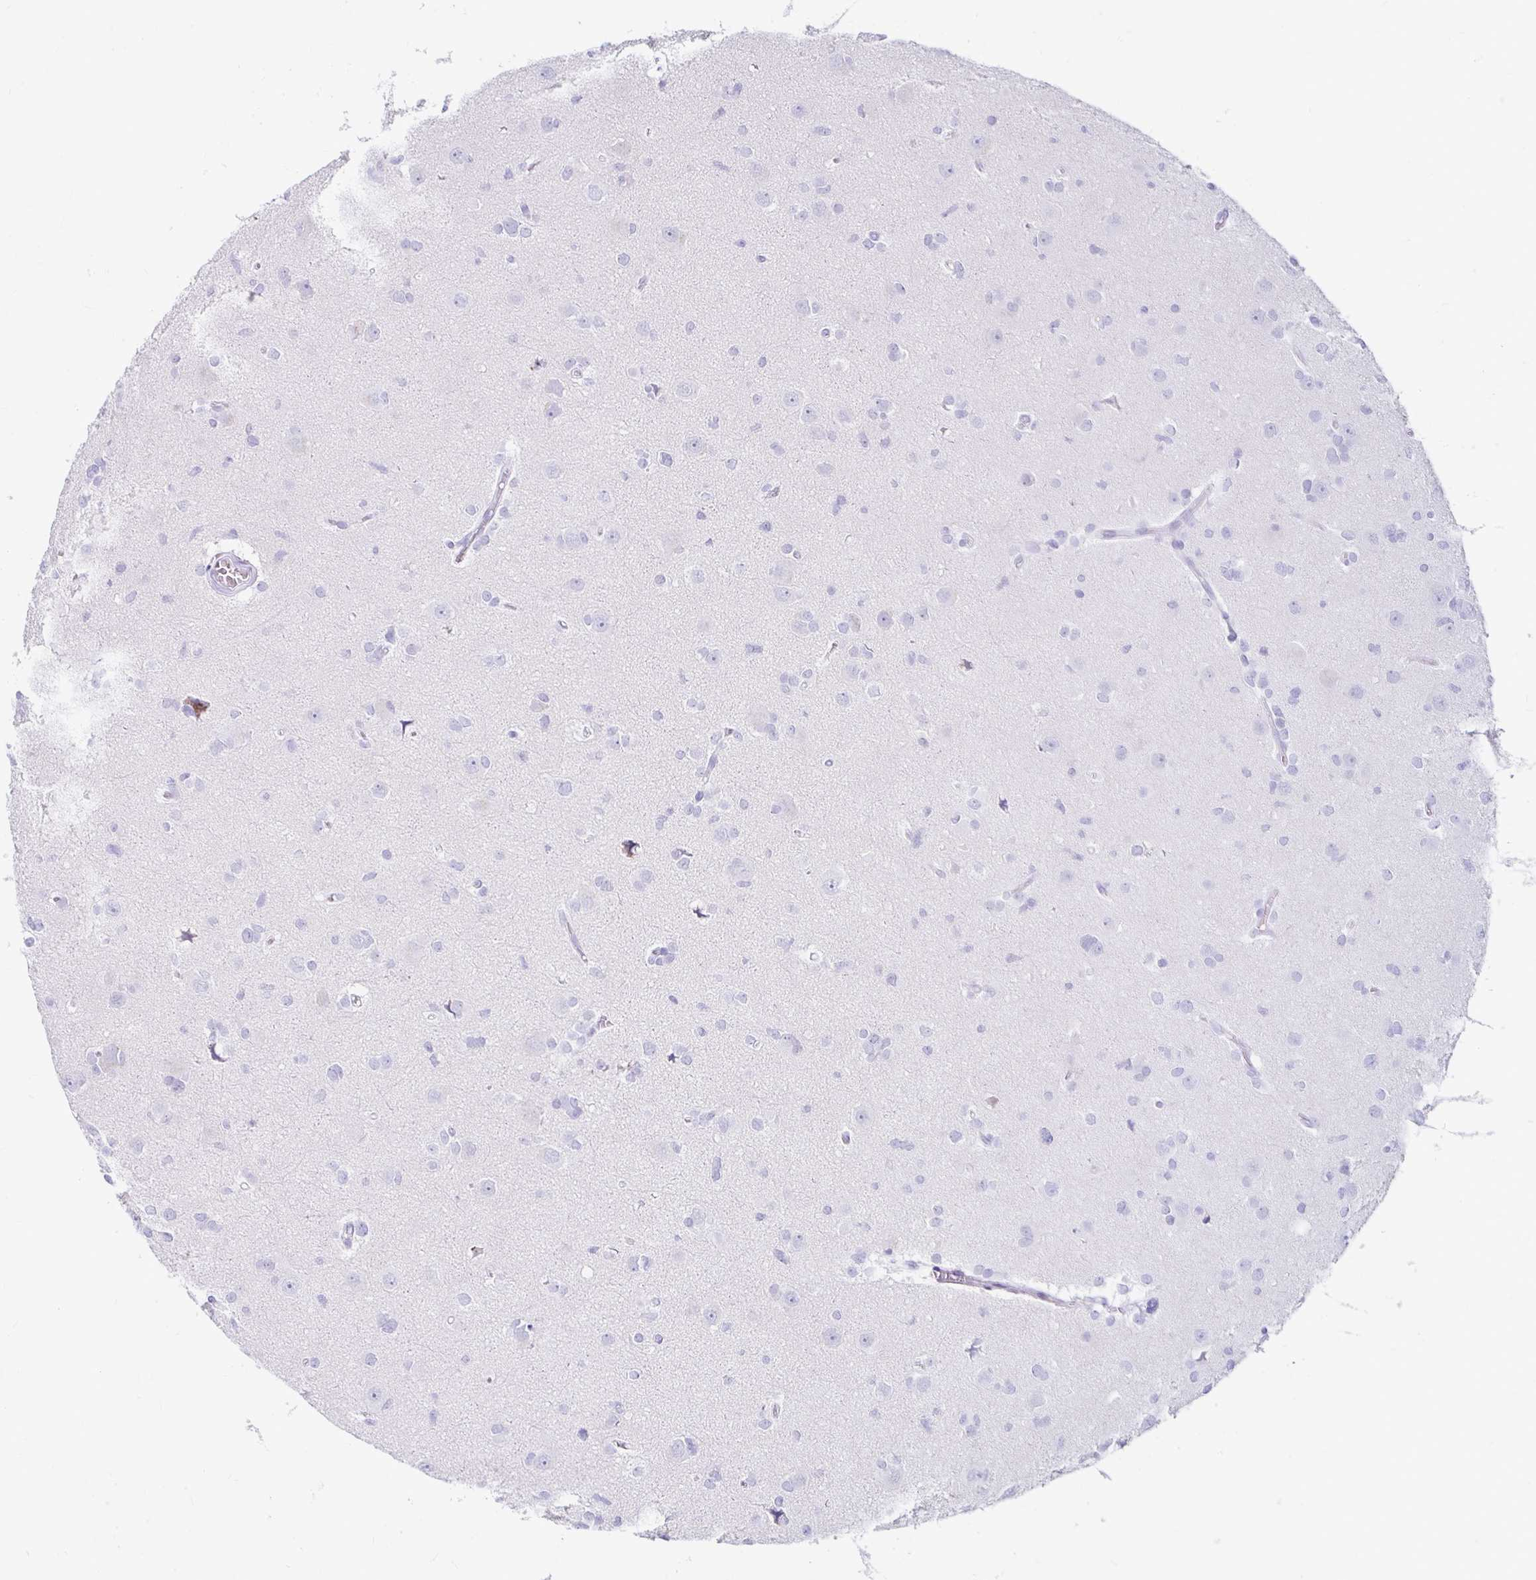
{"staining": {"intensity": "negative", "quantity": "none", "location": "none"}, "tissue": "glioma", "cell_type": "Tumor cells", "image_type": "cancer", "snomed": [{"axis": "morphology", "description": "Glioma, malignant, High grade"}, {"axis": "topography", "description": "Brain"}], "caption": "Micrograph shows no protein expression in tumor cells of glioma tissue.", "gene": "ERICH6", "patient": {"sex": "male", "age": 23}}